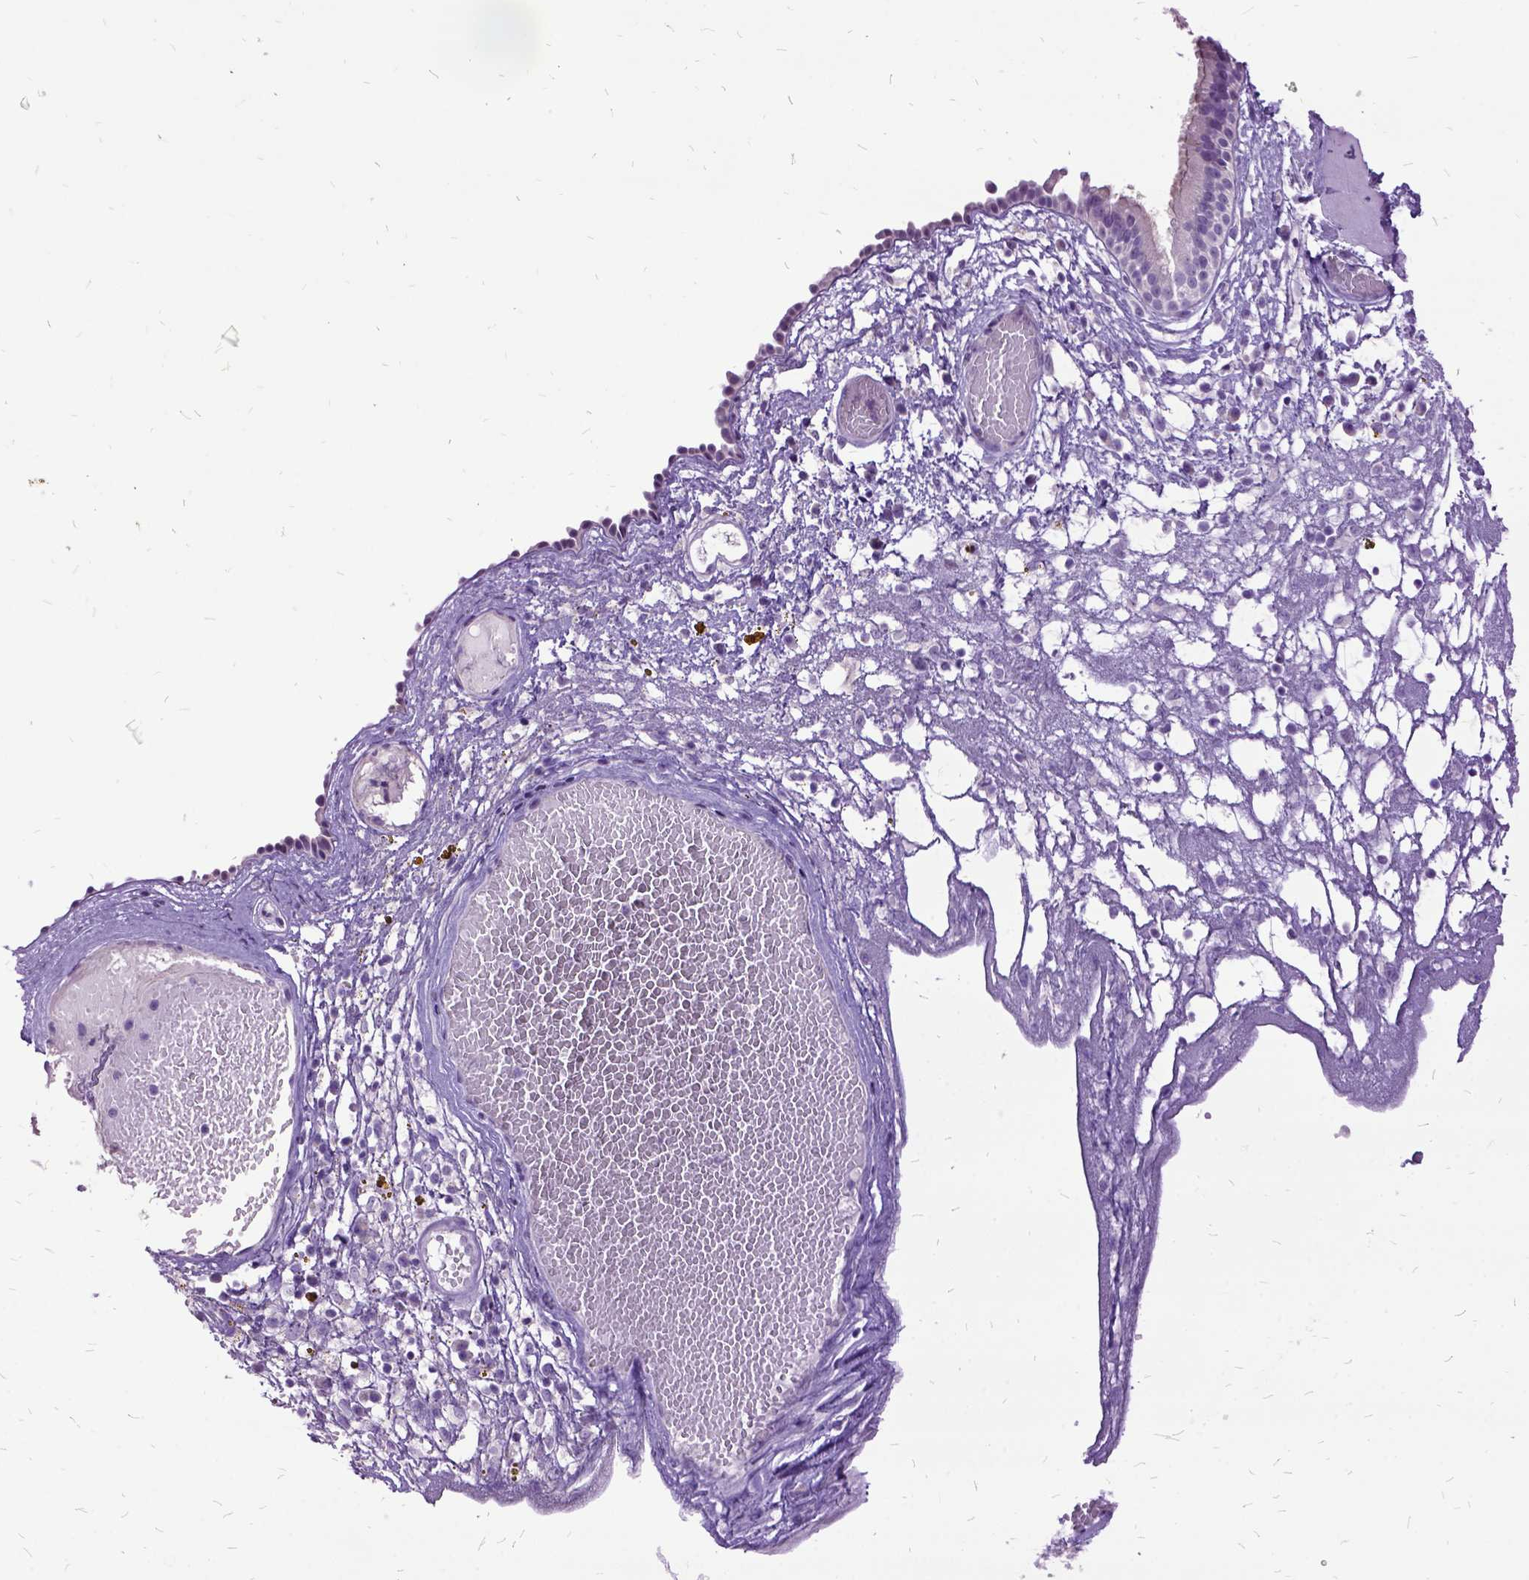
{"staining": {"intensity": "negative", "quantity": "none", "location": "none"}, "tissue": "nasopharynx", "cell_type": "Respiratory epithelial cells", "image_type": "normal", "snomed": [{"axis": "morphology", "description": "Normal tissue, NOS"}, {"axis": "topography", "description": "Nasopharynx"}], "caption": "The IHC image has no significant staining in respiratory epithelial cells of nasopharynx. (DAB IHC, high magnification).", "gene": "MME", "patient": {"sex": "male", "age": 24}}